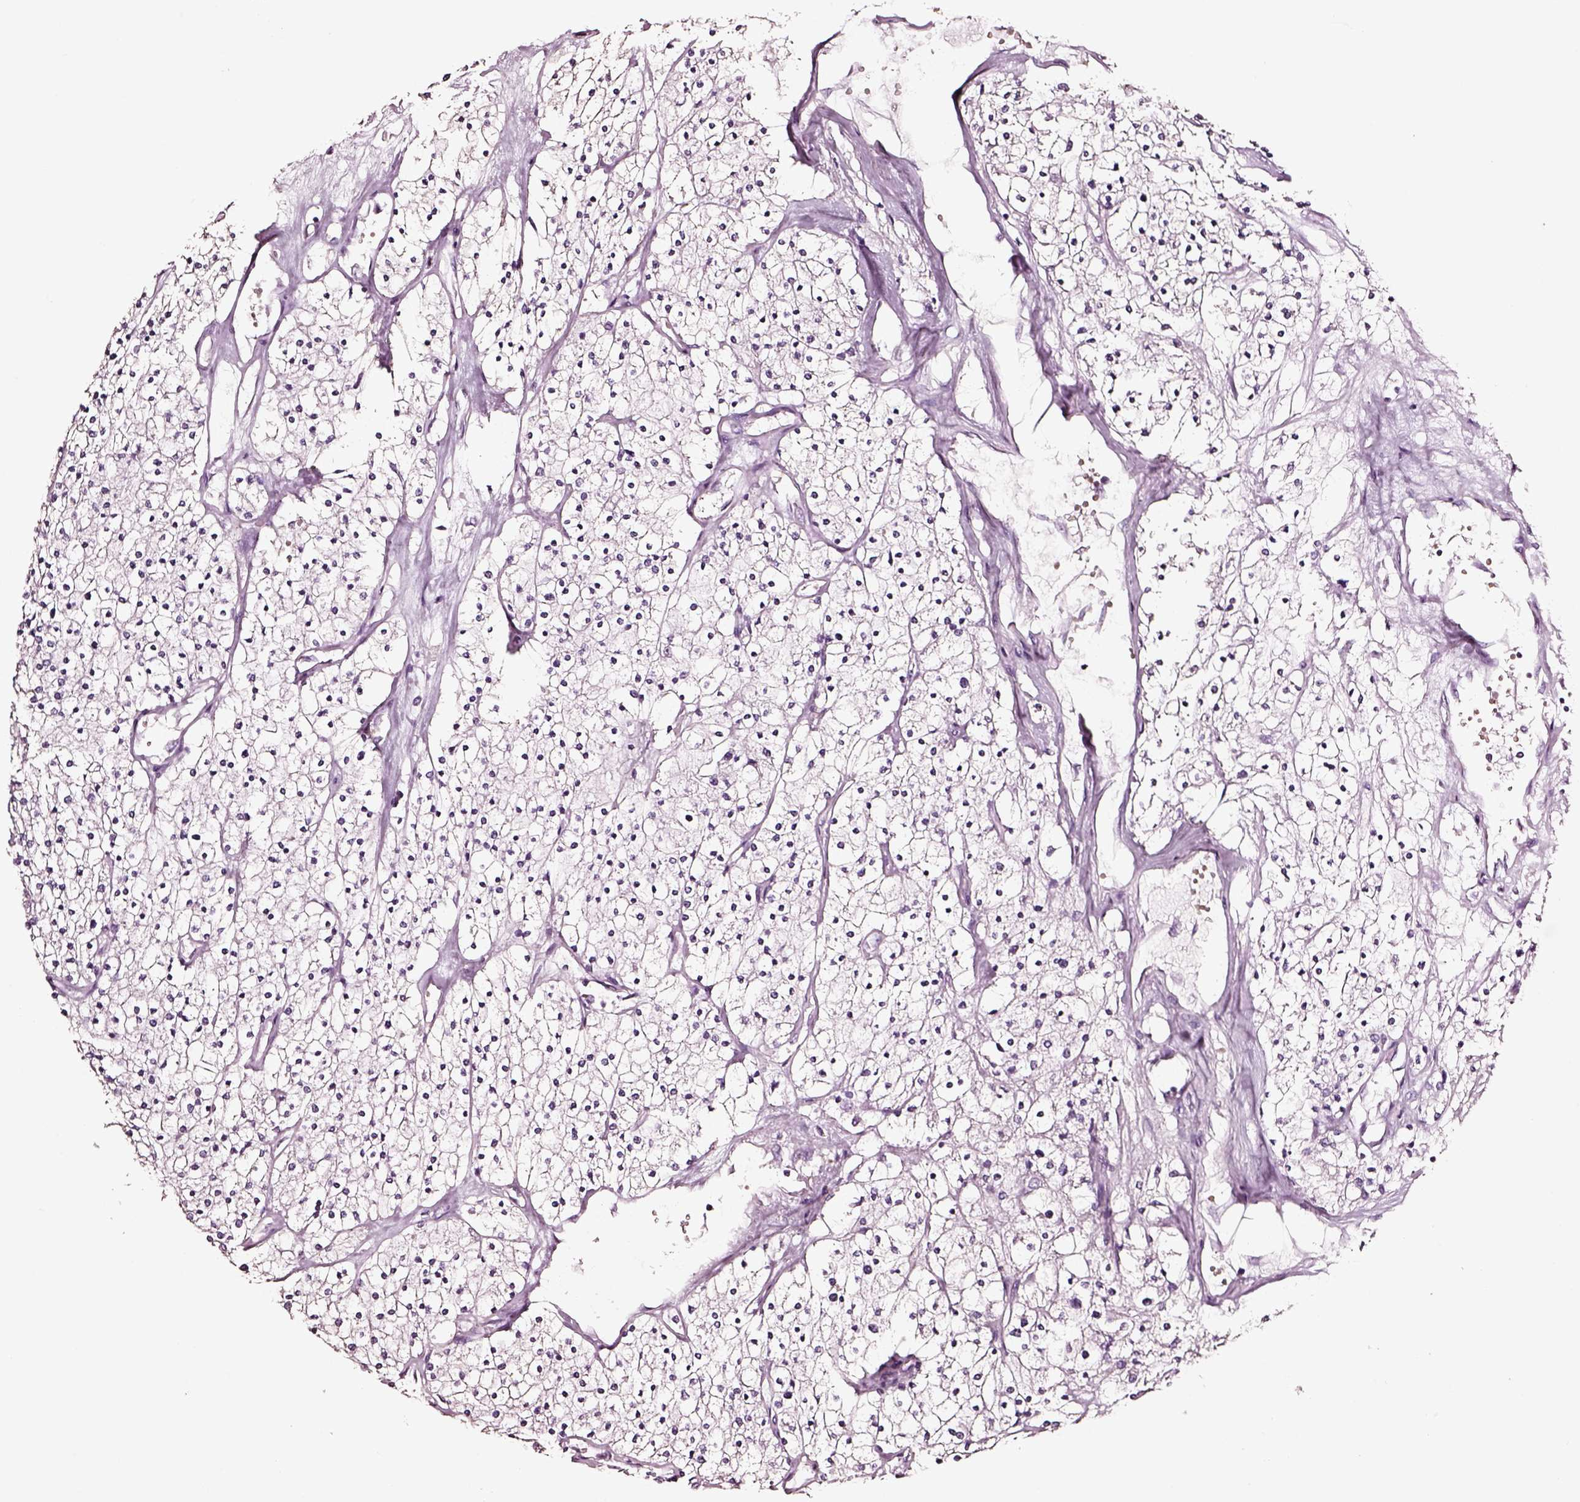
{"staining": {"intensity": "negative", "quantity": "none", "location": "none"}, "tissue": "renal cancer", "cell_type": "Tumor cells", "image_type": "cancer", "snomed": [{"axis": "morphology", "description": "Adenocarcinoma, NOS"}, {"axis": "topography", "description": "Kidney"}], "caption": "Immunohistochemistry photomicrograph of neoplastic tissue: human renal cancer (adenocarcinoma) stained with DAB (3,3'-diaminobenzidine) exhibits no significant protein expression in tumor cells. (DAB (3,3'-diaminobenzidine) IHC visualized using brightfield microscopy, high magnification).", "gene": "AADAT", "patient": {"sex": "male", "age": 80}}